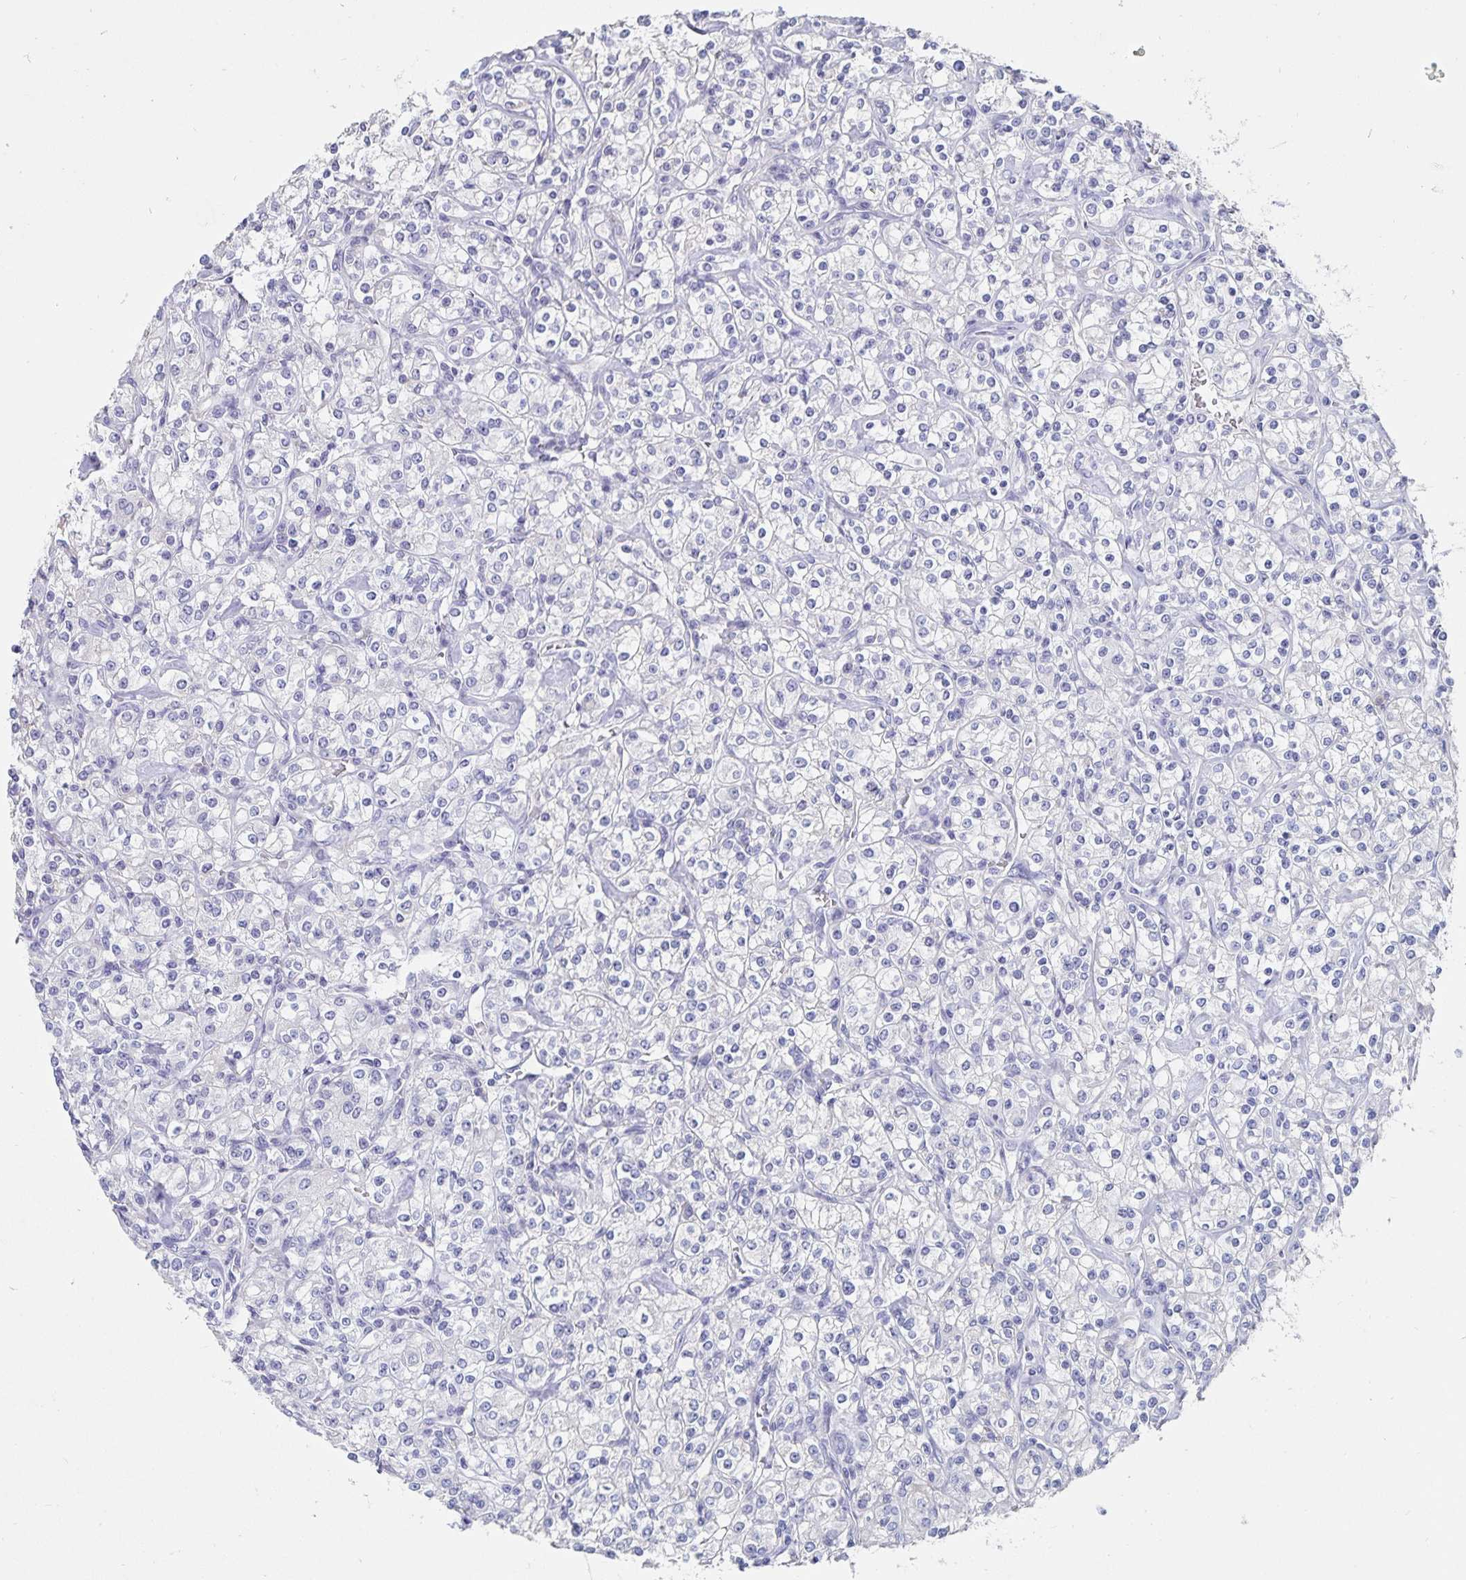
{"staining": {"intensity": "negative", "quantity": "none", "location": "none"}, "tissue": "renal cancer", "cell_type": "Tumor cells", "image_type": "cancer", "snomed": [{"axis": "morphology", "description": "Adenocarcinoma, NOS"}, {"axis": "topography", "description": "Kidney"}], "caption": "Immunohistochemical staining of adenocarcinoma (renal) displays no significant positivity in tumor cells.", "gene": "CFAP69", "patient": {"sex": "male", "age": 77}}